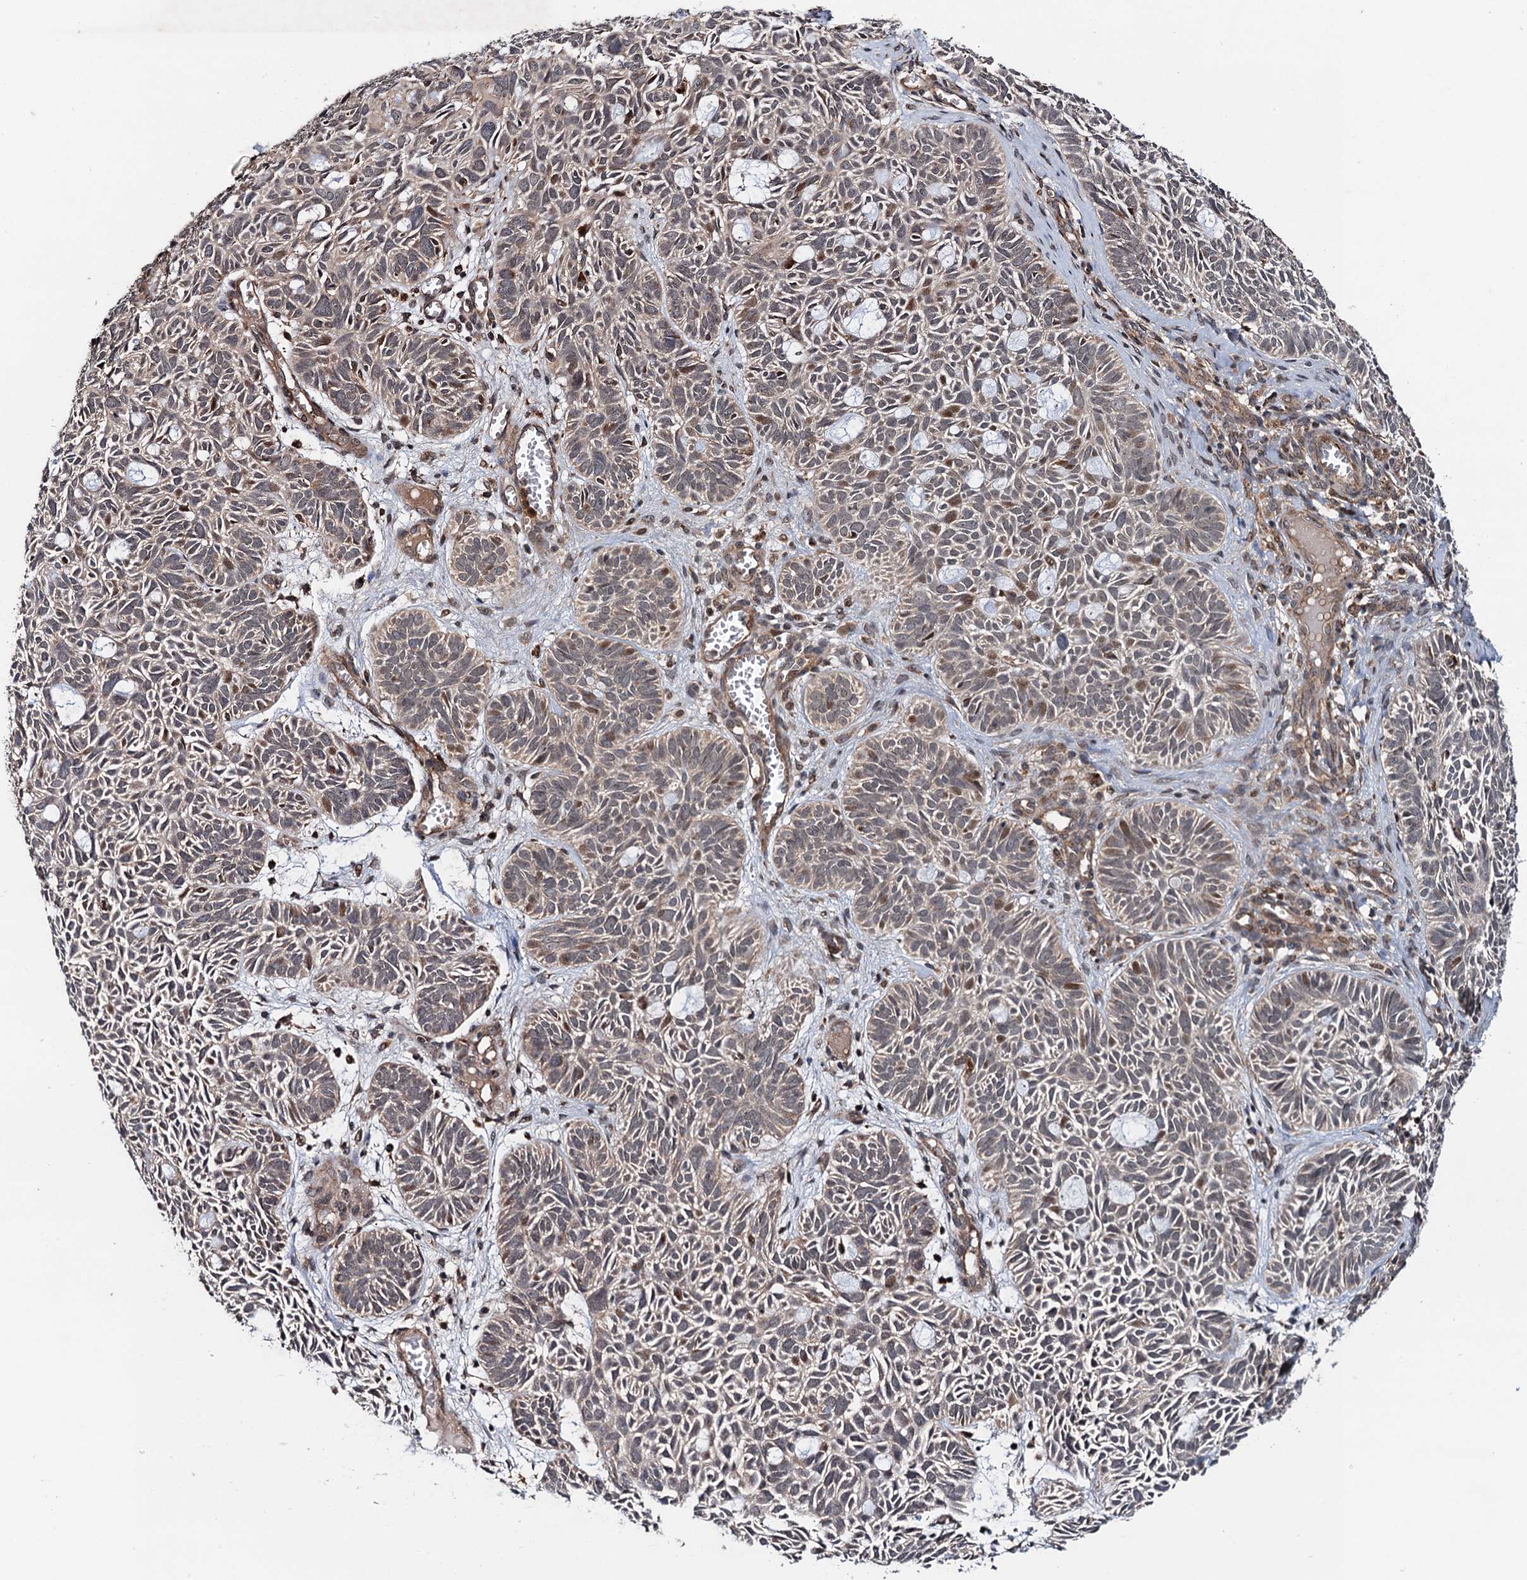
{"staining": {"intensity": "weak", "quantity": "<25%", "location": "nuclear"}, "tissue": "skin cancer", "cell_type": "Tumor cells", "image_type": "cancer", "snomed": [{"axis": "morphology", "description": "Basal cell carcinoma"}, {"axis": "topography", "description": "Skin"}], "caption": "Immunohistochemistry (IHC) histopathology image of human skin cancer (basal cell carcinoma) stained for a protein (brown), which demonstrates no staining in tumor cells.", "gene": "NLRP10", "patient": {"sex": "male", "age": 69}}